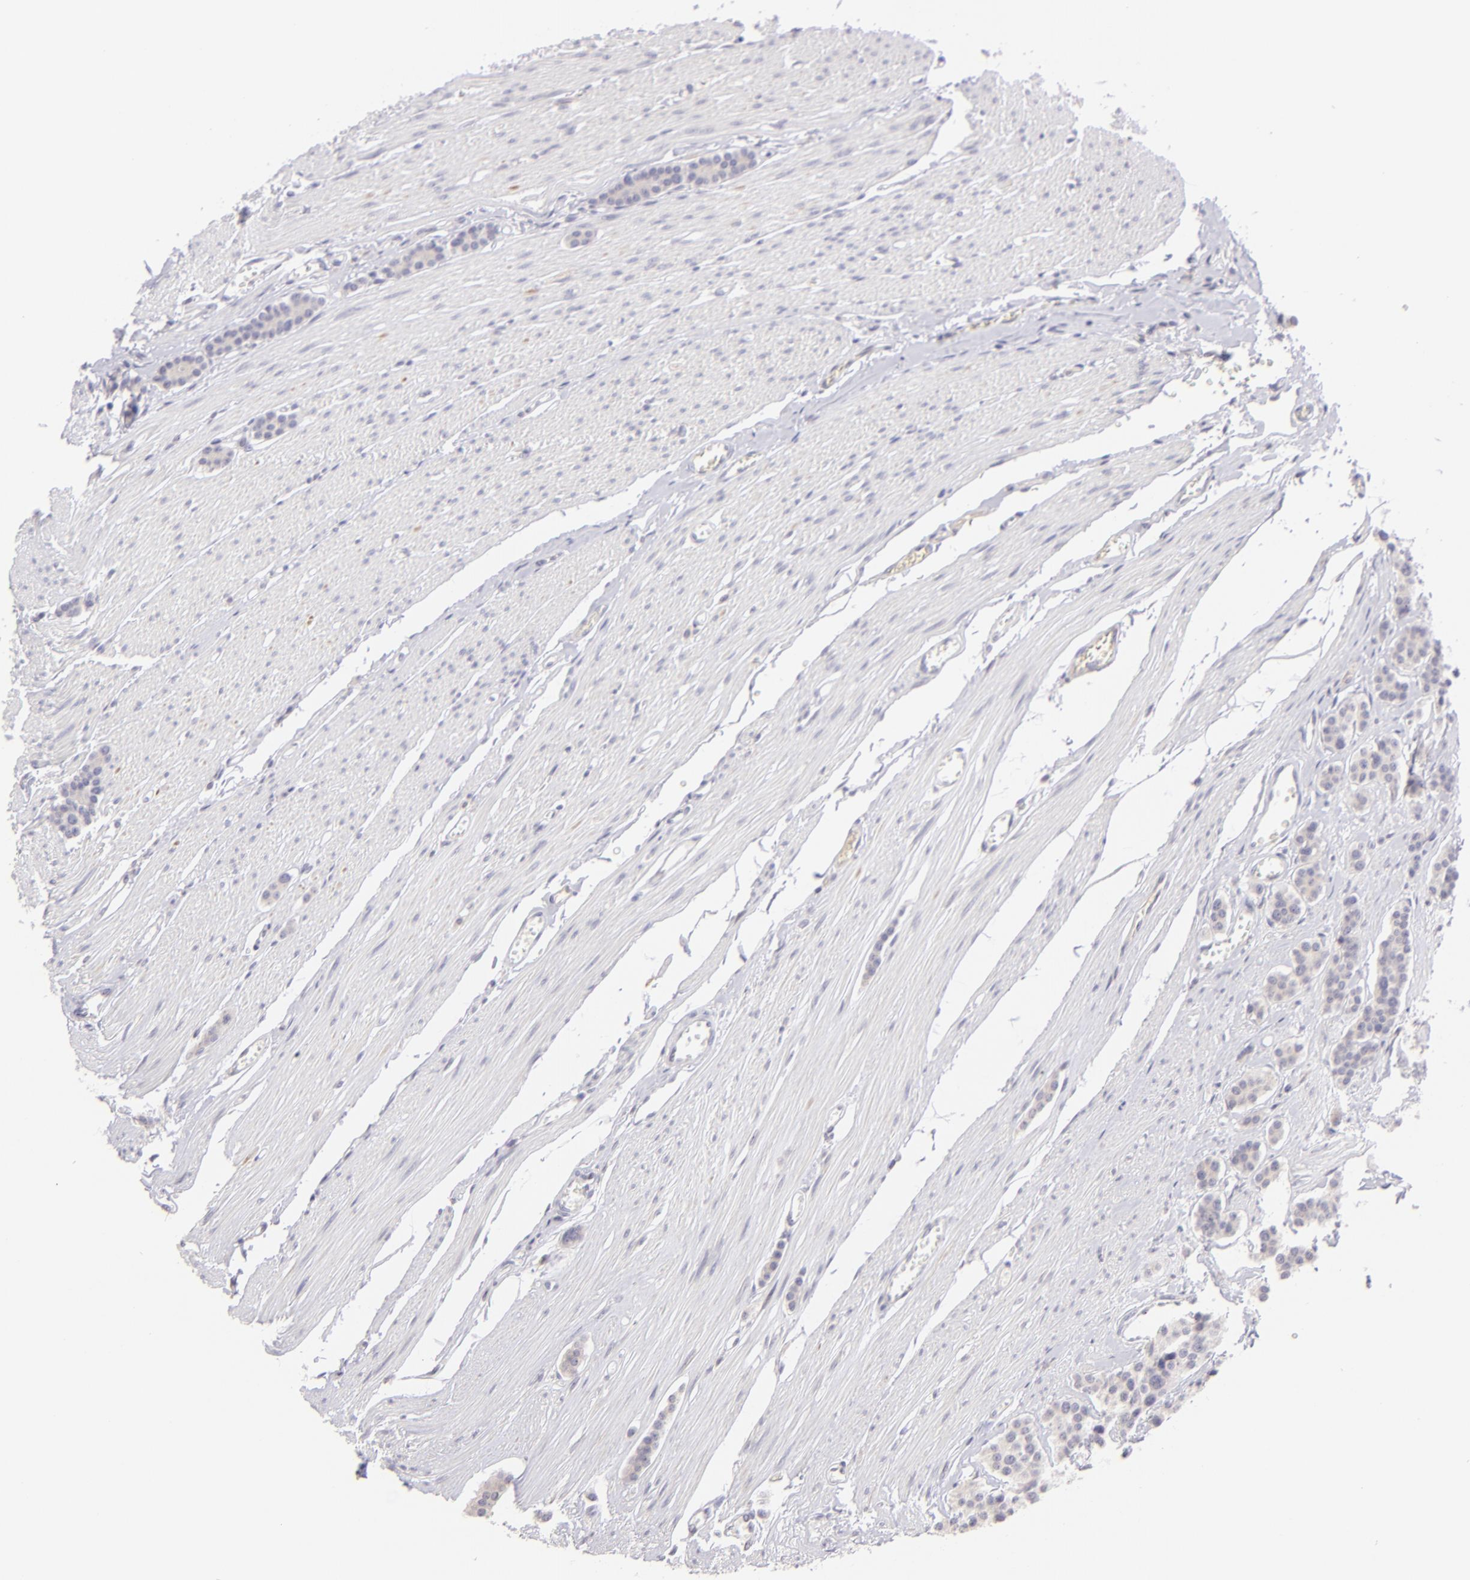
{"staining": {"intensity": "negative", "quantity": "none", "location": "none"}, "tissue": "carcinoid", "cell_type": "Tumor cells", "image_type": "cancer", "snomed": [{"axis": "morphology", "description": "Carcinoid, malignant, NOS"}, {"axis": "topography", "description": "Small intestine"}], "caption": "This is a photomicrograph of IHC staining of carcinoid, which shows no expression in tumor cells. (DAB (3,3'-diaminobenzidine) immunohistochemistry, high magnification).", "gene": "MAGEA1", "patient": {"sex": "male", "age": 60}}